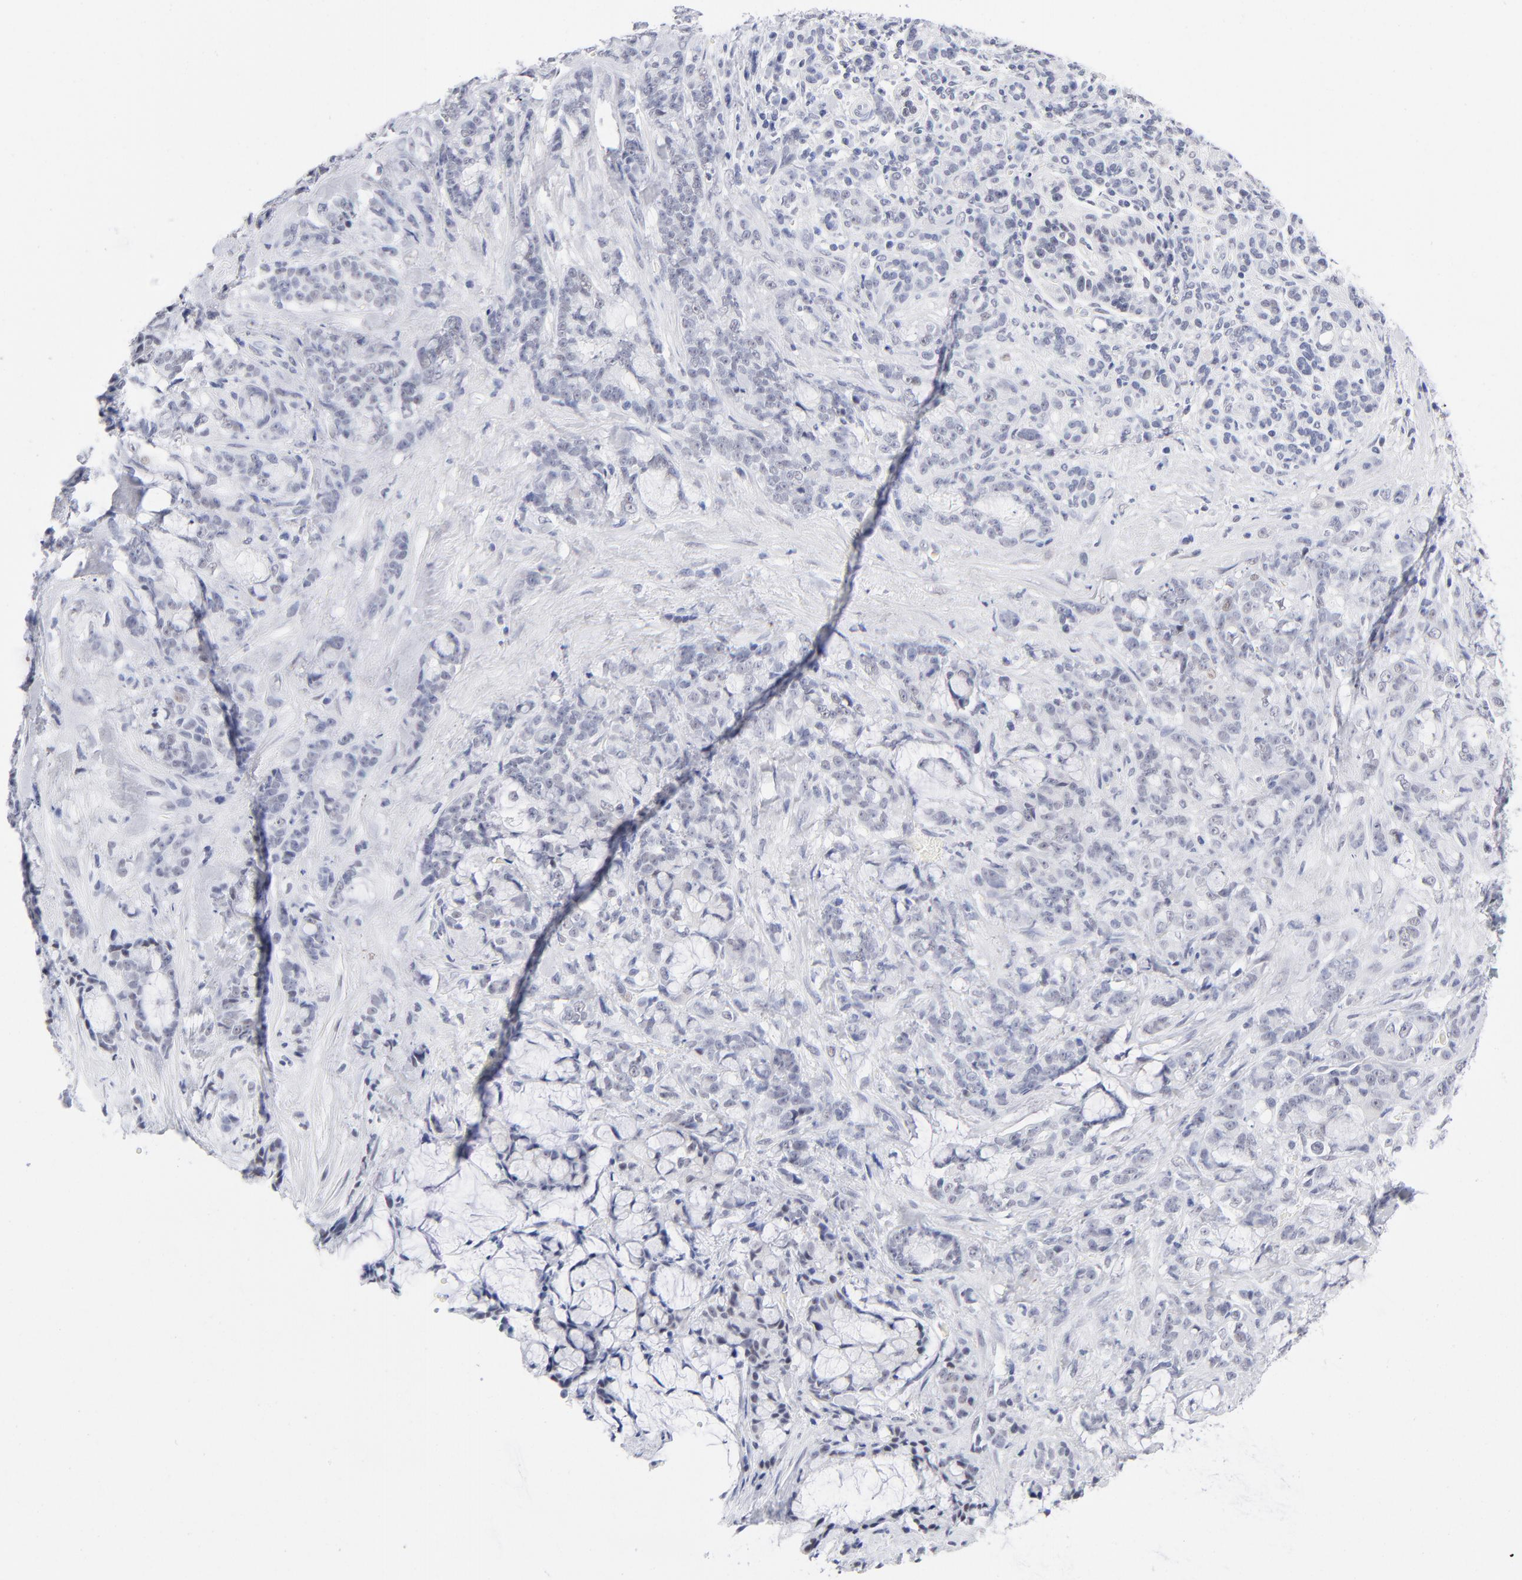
{"staining": {"intensity": "negative", "quantity": "none", "location": "none"}, "tissue": "pancreatic cancer", "cell_type": "Tumor cells", "image_type": "cancer", "snomed": [{"axis": "morphology", "description": "Adenocarcinoma, NOS"}, {"axis": "topography", "description": "Pancreas"}], "caption": "Immunohistochemistry (IHC) histopathology image of neoplastic tissue: human adenocarcinoma (pancreatic) stained with DAB (3,3'-diaminobenzidine) demonstrates no significant protein expression in tumor cells.", "gene": "SNRPB", "patient": {"sex": "female", "age": 73}}